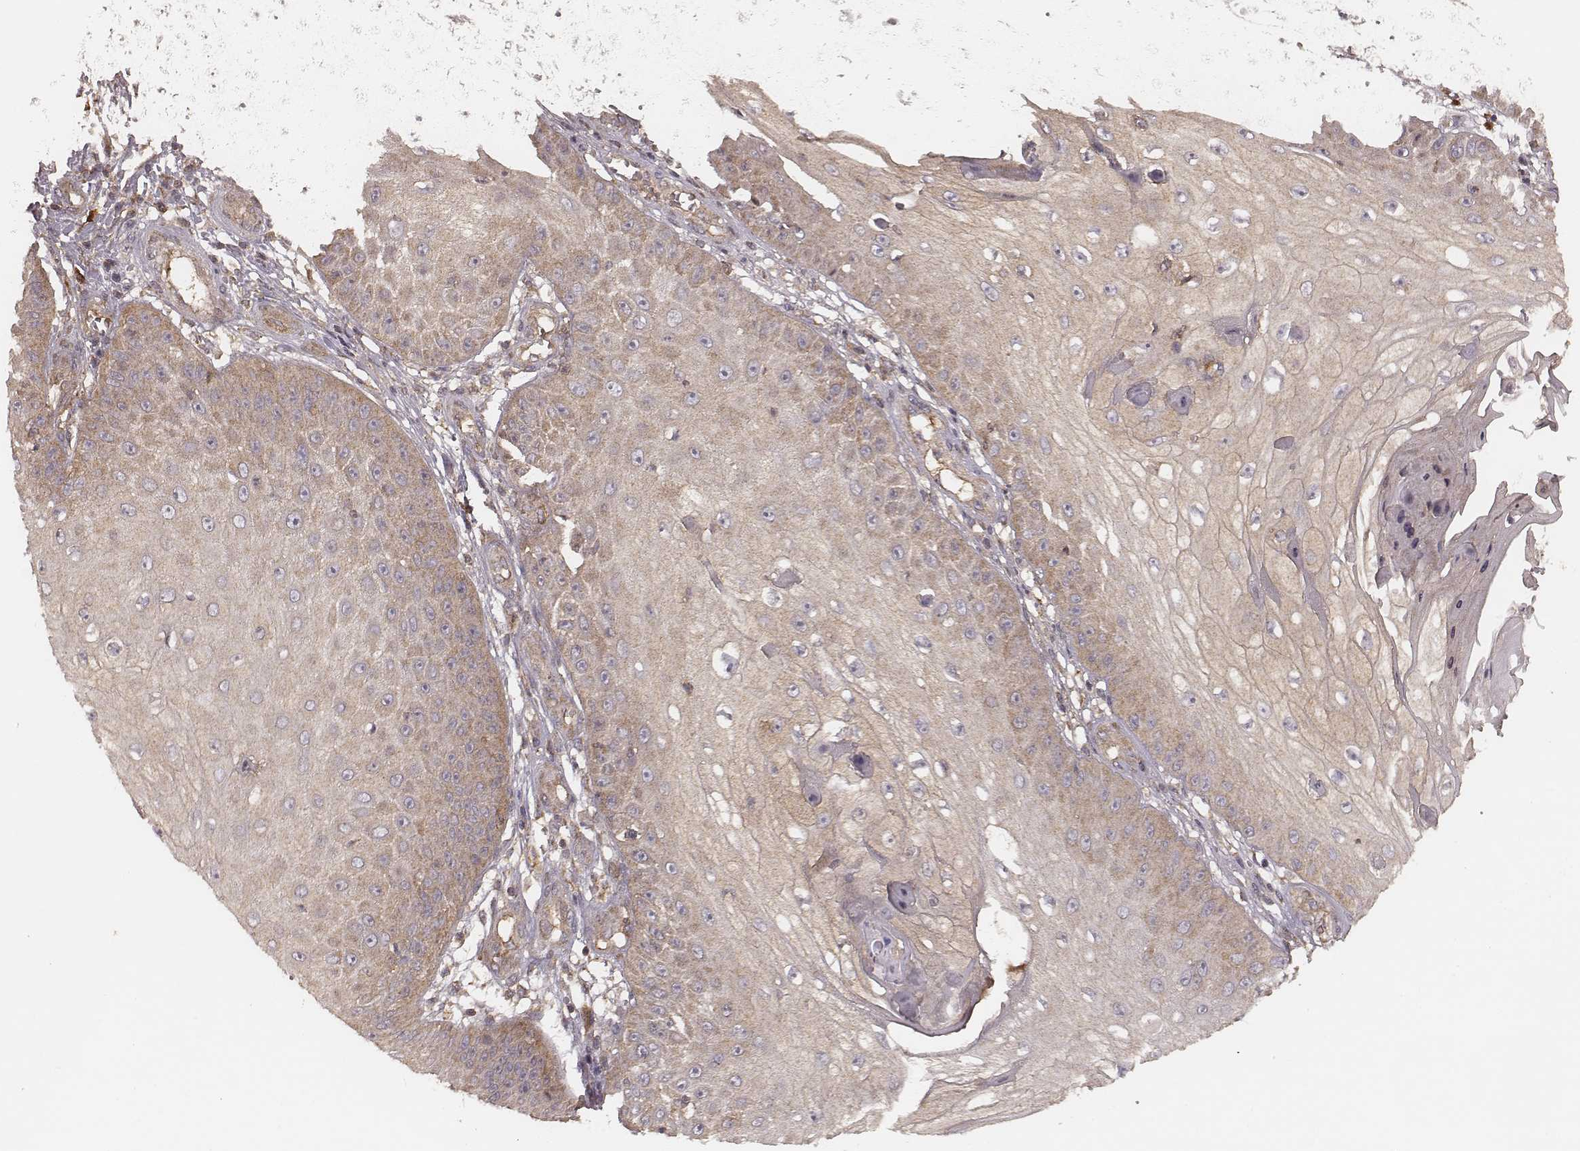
{"staining": {"intensity": "weak", "quantity": "25%-75%", "location": "cytoplasmic/membranous"}, "tissue": "skin cancer", "cell_type": "Tumor cells", "image_type": "cancer", "snomed": [{"axis": "morphology", "description": "Squamous cell carcinoma, NOS"}, {"axis": "topography", "description": "Skin"}], "caption": "Weak cytoplasmic/membranous protein positivity is present in approximately 25%-75% of tumor cells in skin cancer (squamous cell carcinoma).", "gene": "CARS1", "patient": {"sex": "male", "age": 70}}